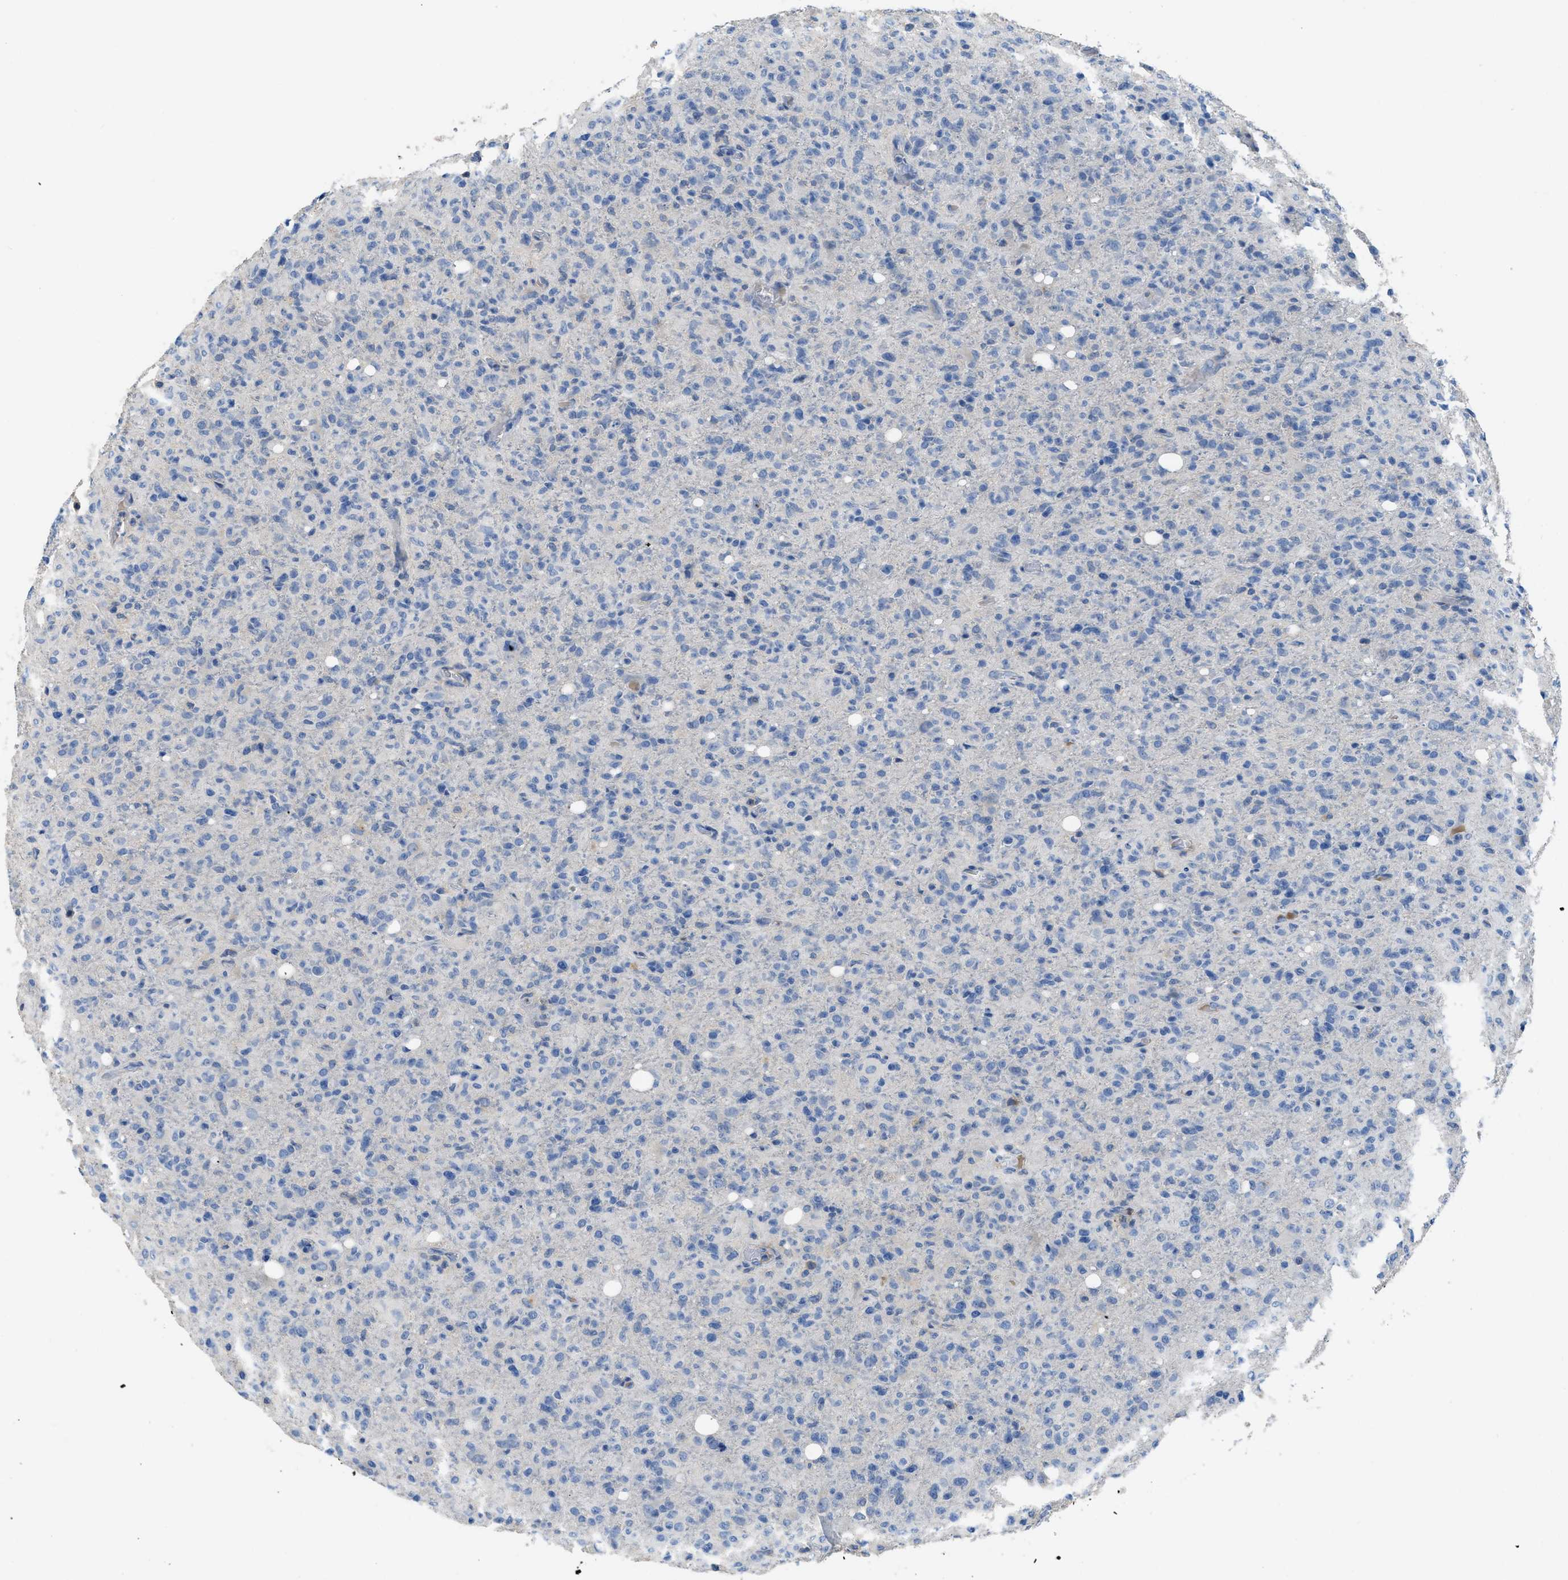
{"staining": {"intensity": "negative", "quantity": "none", "location": "none"}, "tissue": "glioma", "cell_type": "Tumor cells", "image_type": "cancer", "snomed": [{"axis": "morphology", "description": "Glioma, malignant, High grade"}, {"axis": "topography", "description": "Brain"}], "caption": "Micrograph shows no protein expression in tumor cells of glioma tissue.", "gene": "C1S", "patient": {"sex": "female", "age": 57}}